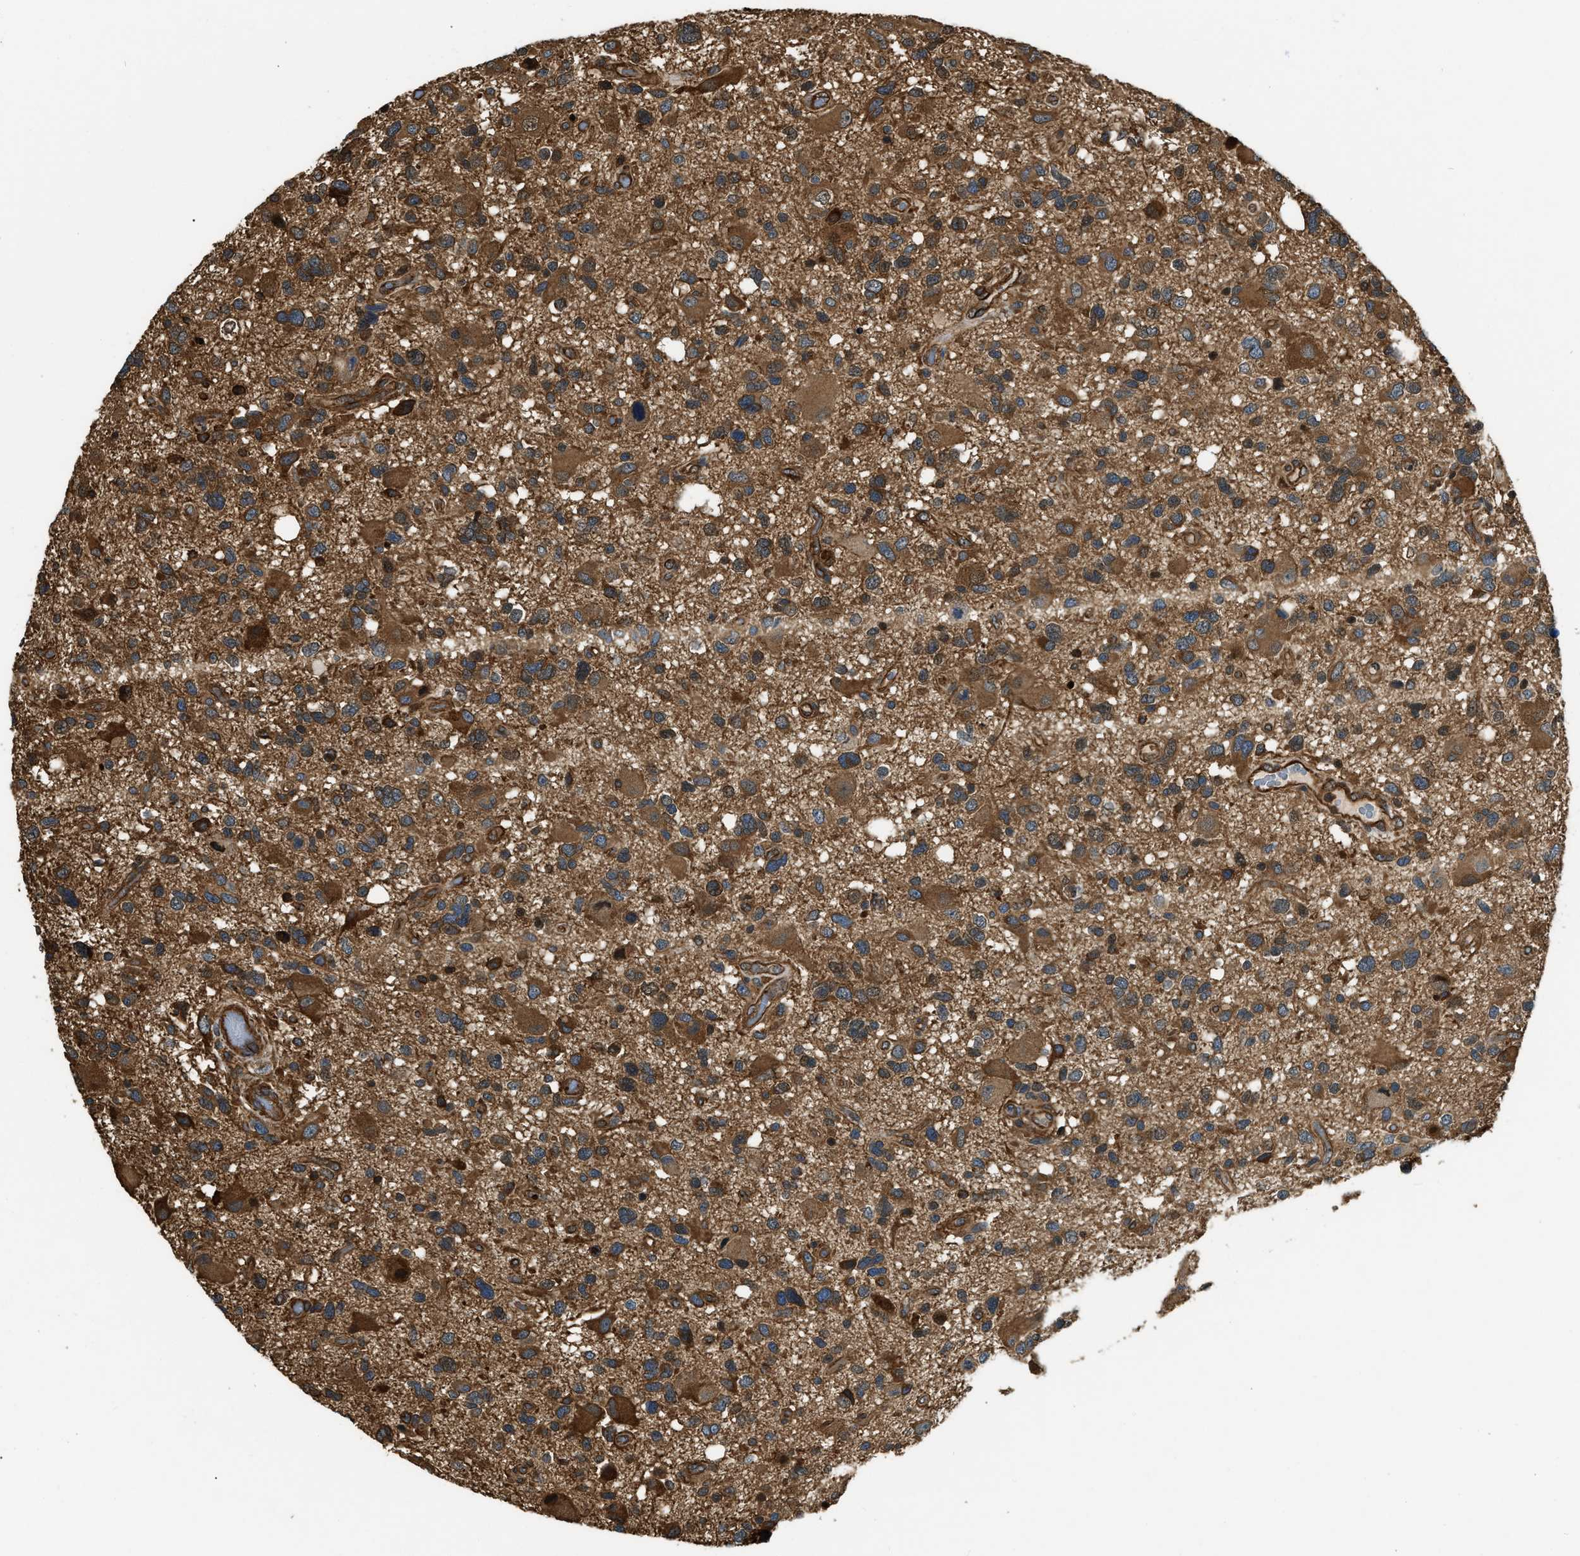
{"staining": {"intensity": "moderate", "quantity": ">75%", "location": "cytoplasmic/membranous"}, "tissue": "glioma", "cell_type": "Tumor cells", "image_type": "cancer", "snomed": [{"axis": "morphology", "description": "Glioma, malignant, High grade"}, {"axis": "topography", "description": "Brain"}], "caption": "Brown immunohistochemical staining in malignant glioma (high-grade) demonstrates moderate cytoplasmic/membranous positivity in approximately >75% of tumor cells. (DAB (3,3'-diaminobenzidine) IHC with brightfield microscopy, high magnification).", "gene": "YARS1", "patient": {"sex": "male", "age": 33}}